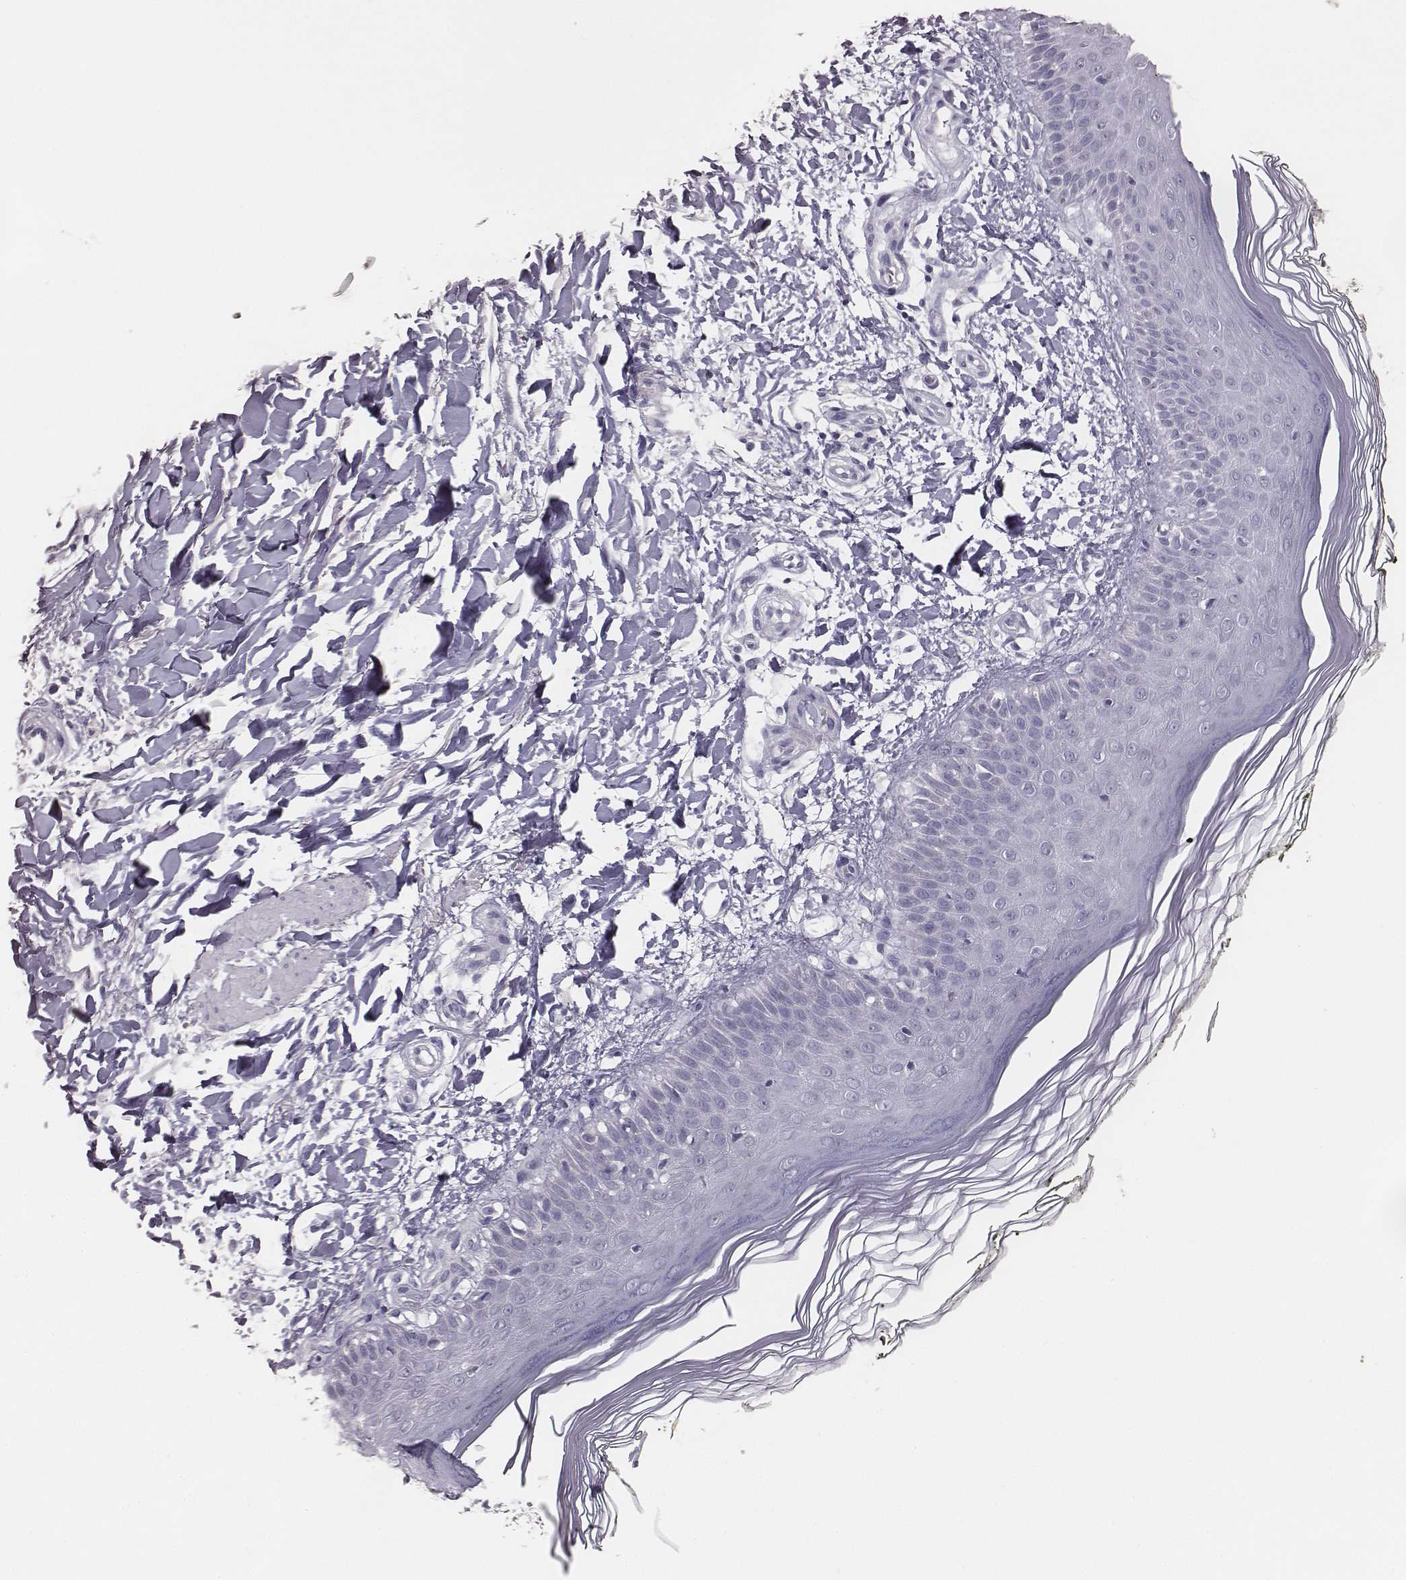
{"staining": {"intensity": "negative", "quantity": "none", "location": "none"}, "tissue": "skin", "cell_type": "Fibroblasts", "image_type": "normal", "snomed": [{"axis": "morphology", "description": "Normal tissue, NOS"}, {"axis": "topography", "description": "Skin"}], "caption": "An immunohistochemistry histopathology image of benign skin is shown. There is no staining in fibroblasts of skin. (DAB immunohistochemistry (IHC) with hematoxylin counter stain).", "gene": "MYH6", "patient": {"sex": "female", "age": 62}}